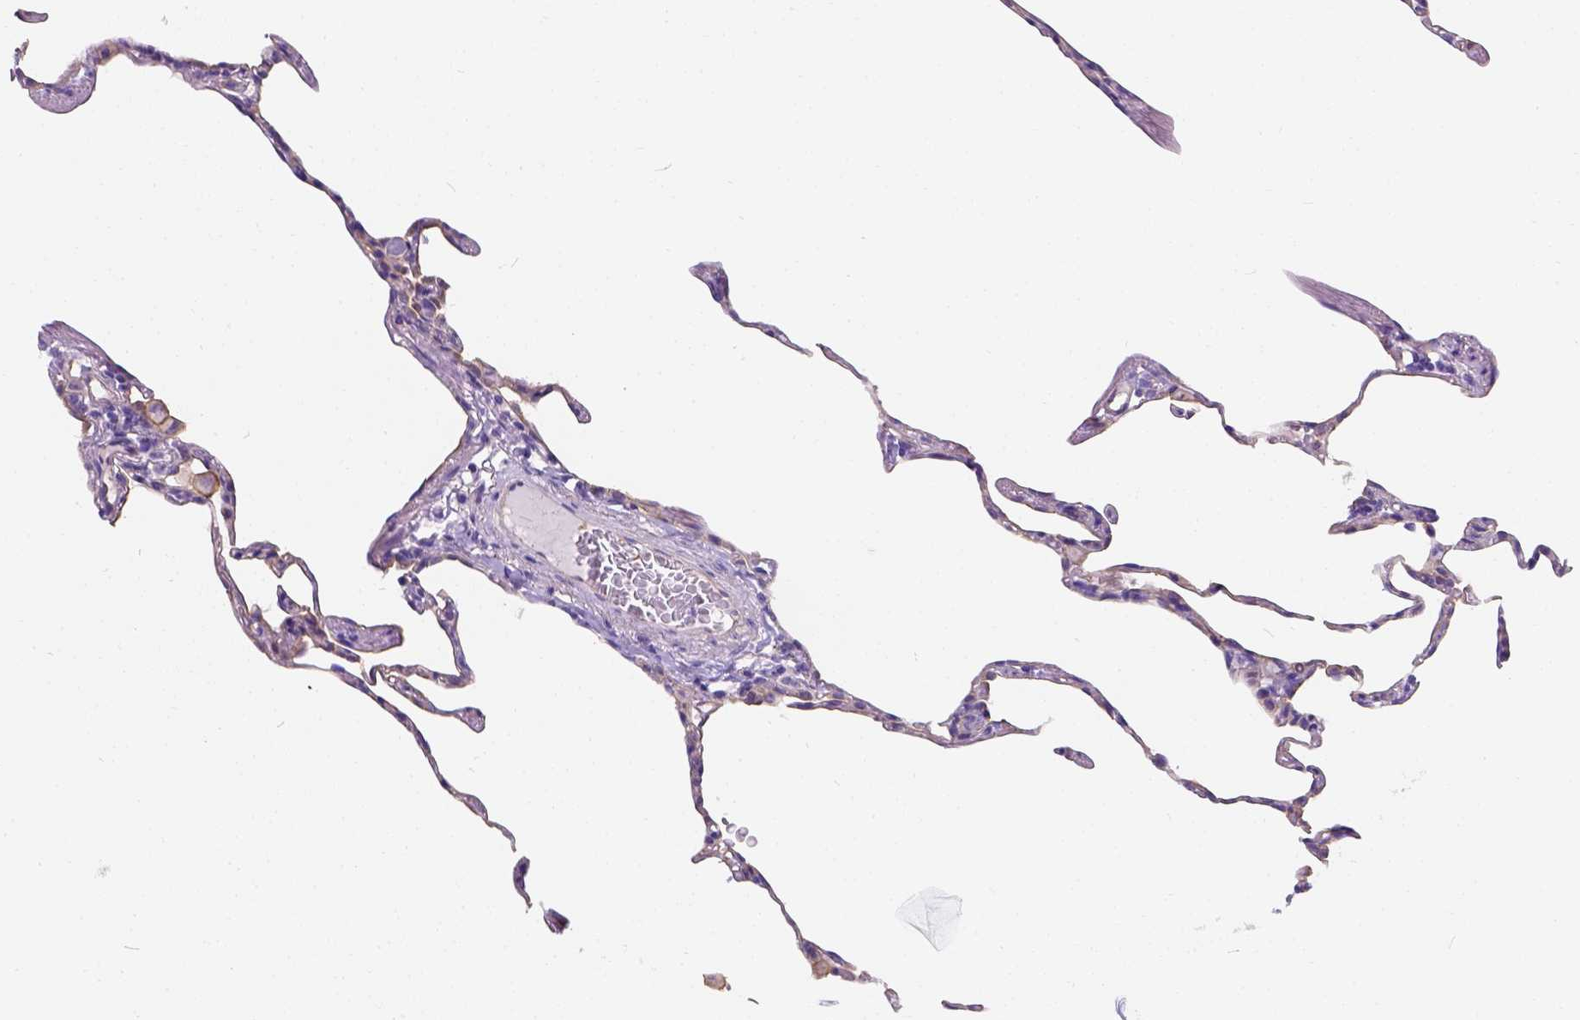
{"staining": {"intensity": "negative", "quantity": "none", "location": "none"}, "tissue": "lung", "cell_type": "Alveolar cells", "image_type": "normal", "snomed": [{"axis": "morphology", "description": "Normal tissue, NOS"}, {"axis": "topography", "description": "Lung"}], "caption": "Micrograph shows no significant protein staining in alveolar cells of normal lung.", "gene": "PHF7", "patient": {"sex": "female", "age": 57}}